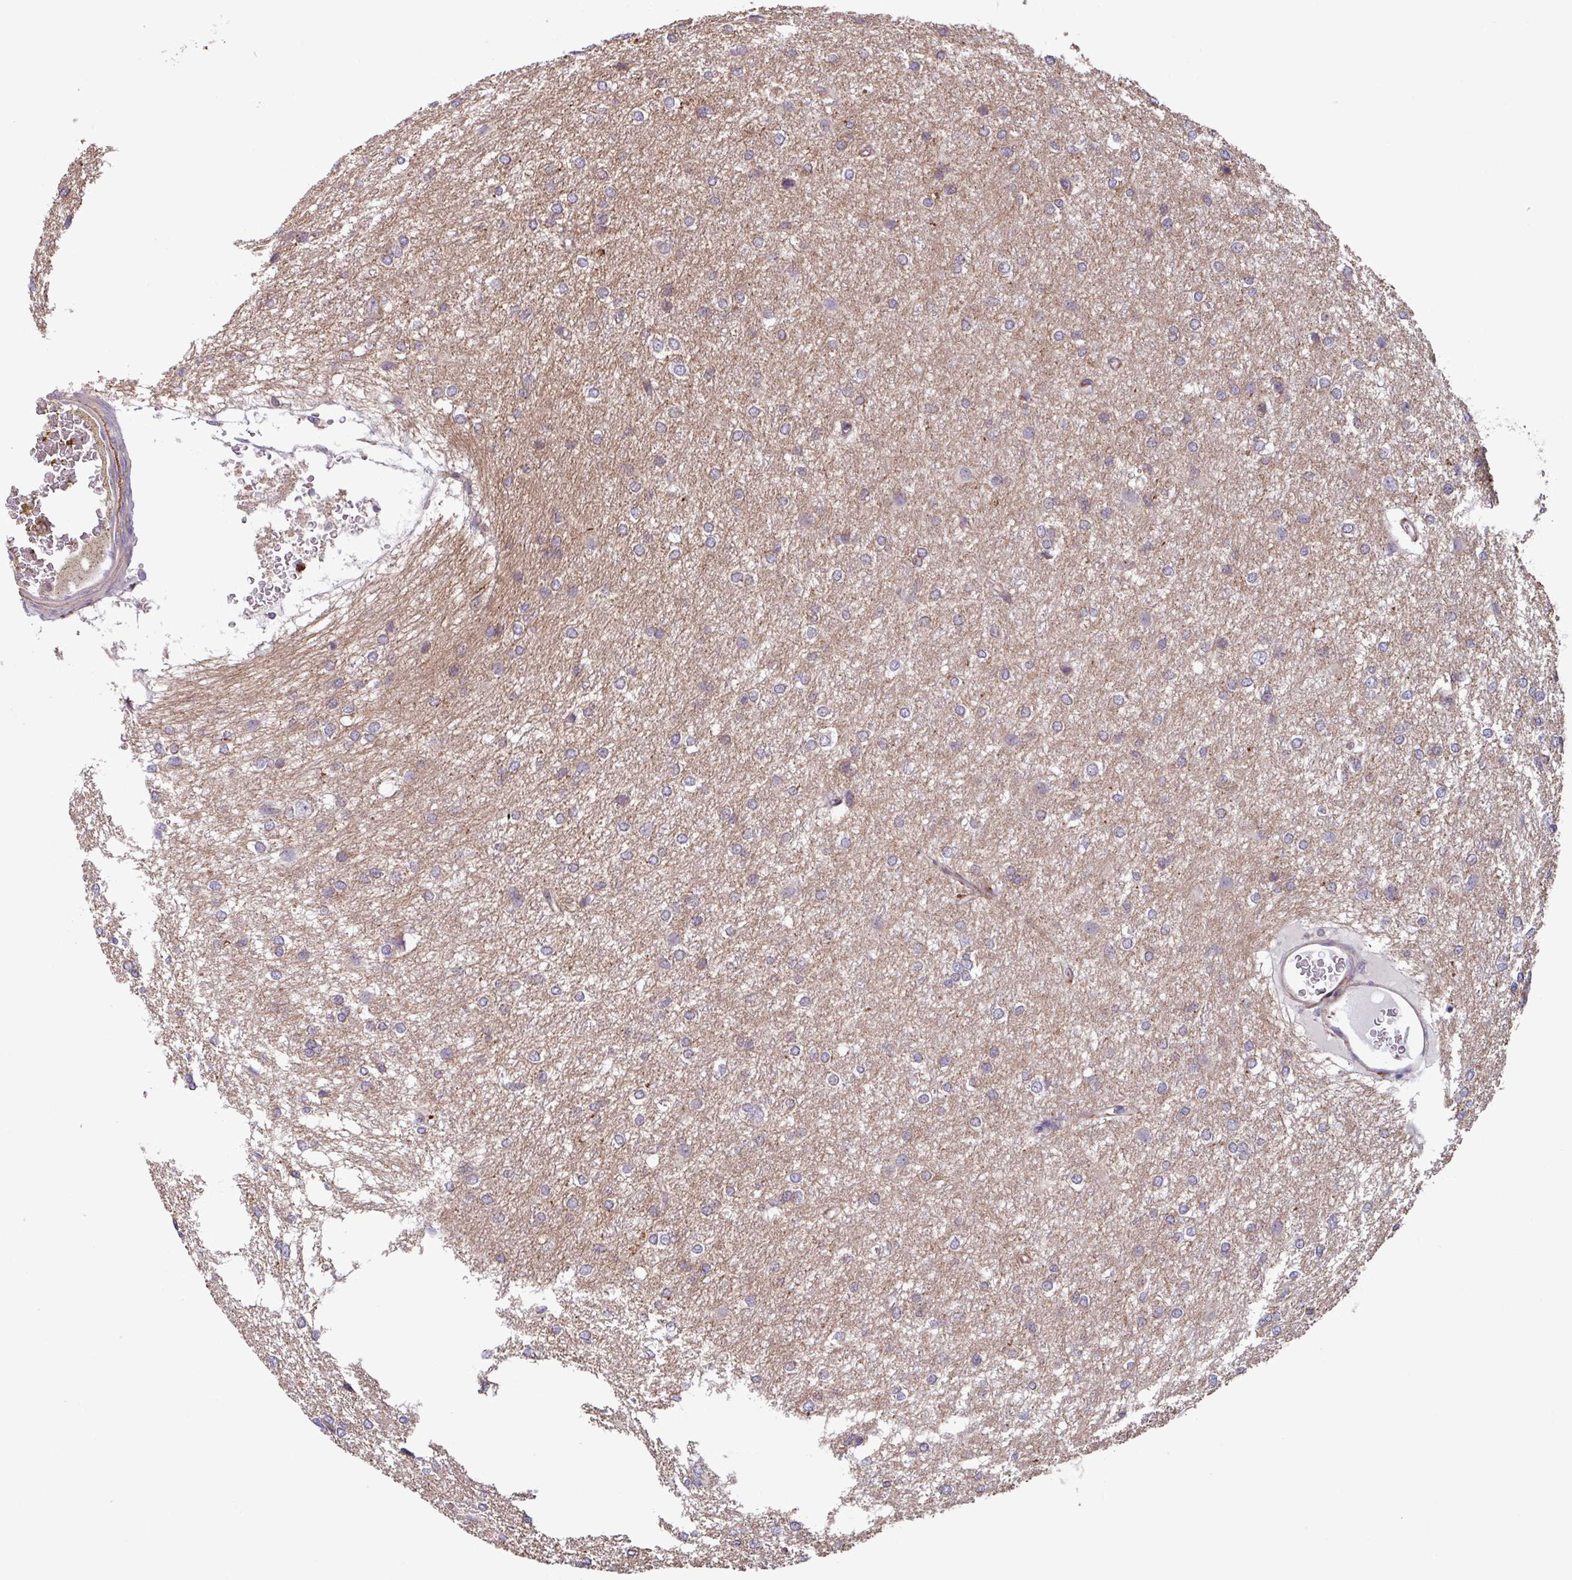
{"staining": {"intensity": "weak", "quantity": "25%-75%", "location": "cytoplasmic/membranous"}, "tissue": "glioma", "cell_type": "Tumor cells", "image_type": "cancer", "snomed": [{"axis": "morphology", "description": "Glioma, malignant, High grade"}, {"axis": "topography", "description": "Brain"}], "caption": "Brown immunohistochemical staining in human high-grade glioma (malignant) shows weak cytoplasmic/membranous expression in about 25%-75% of tumor cells.", "gene": "PLEKHD1", "patient": {"sex": "female", "age": 50}}